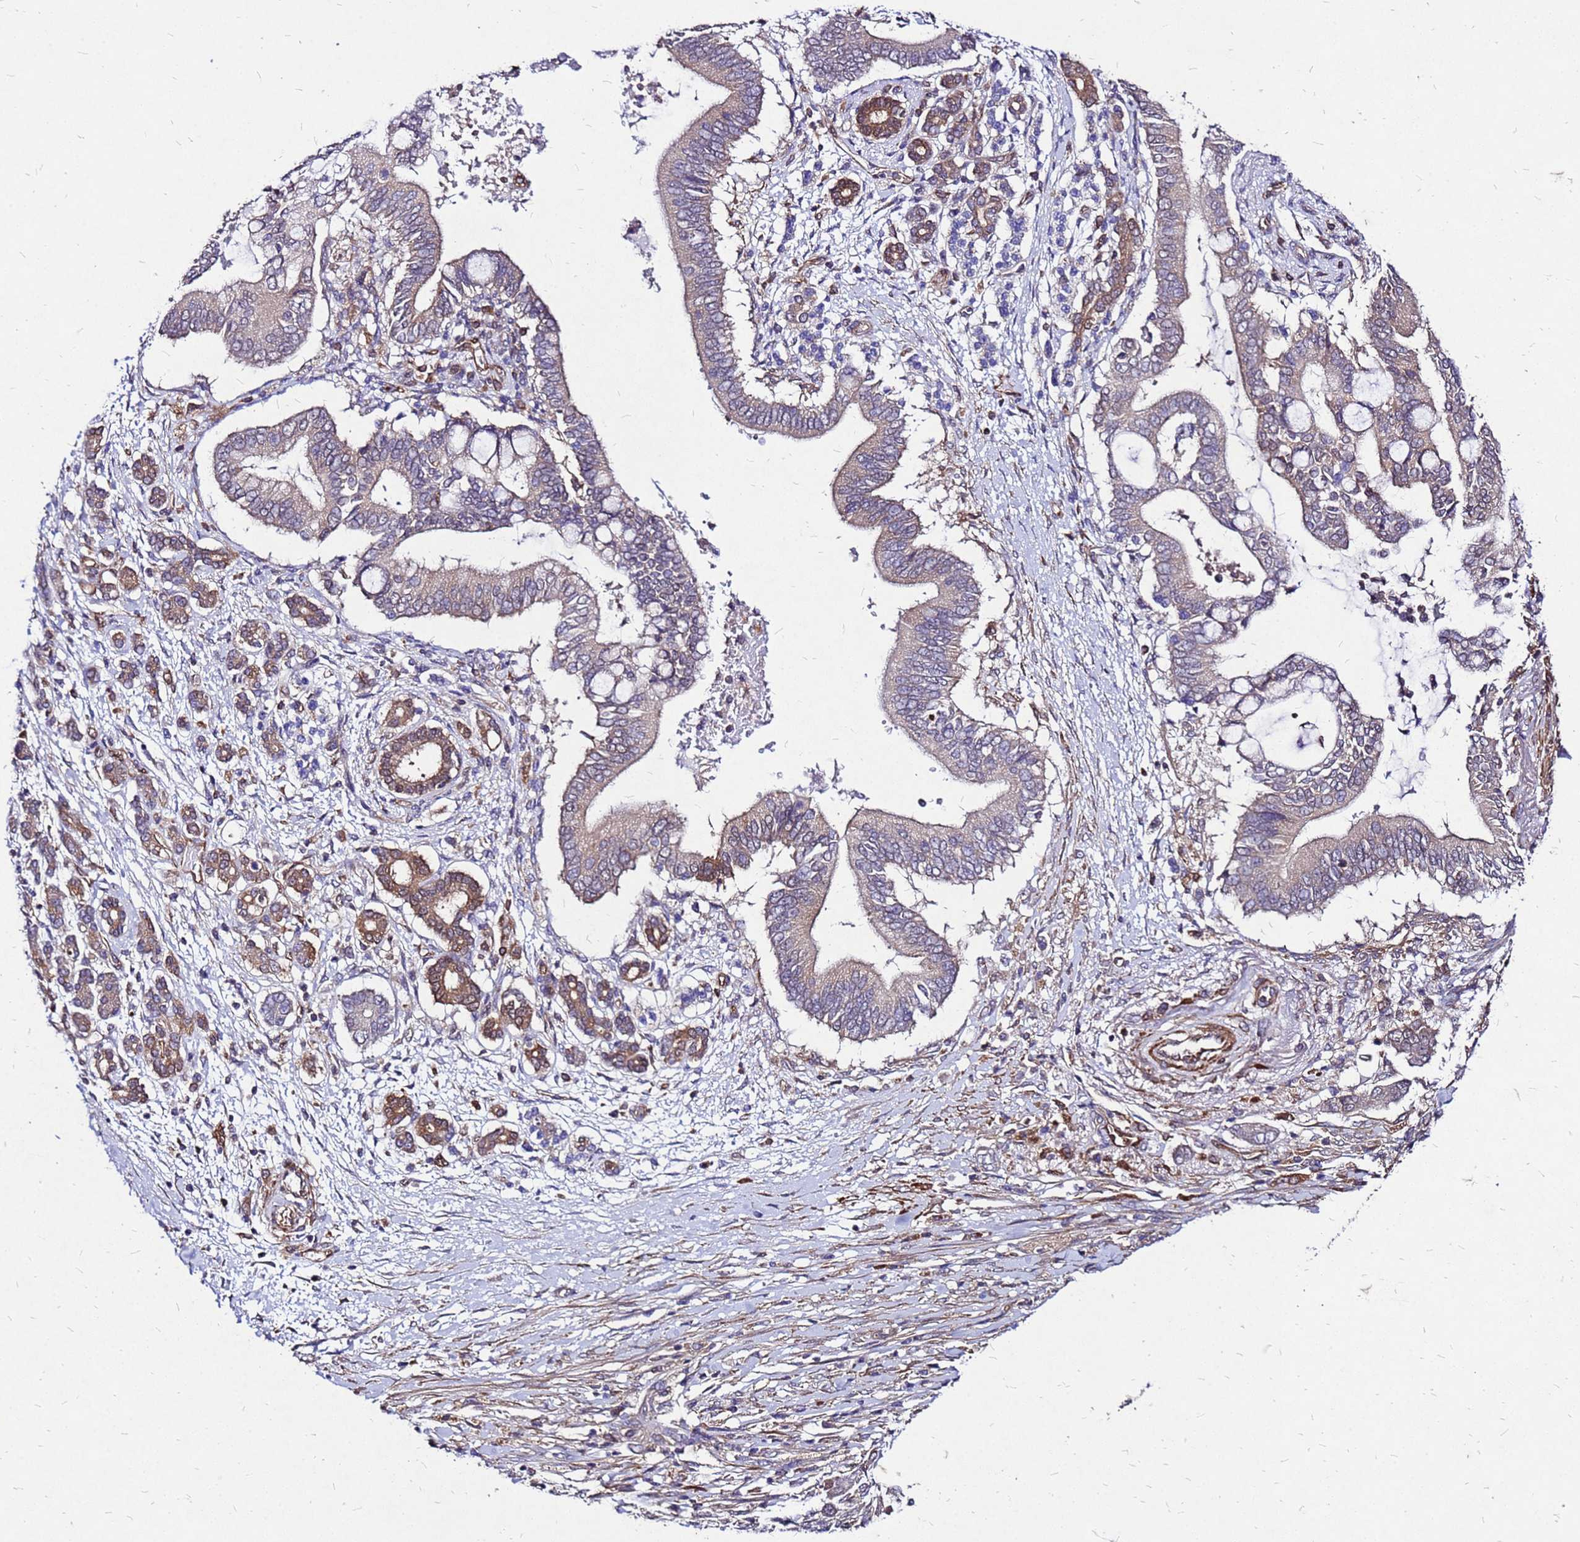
{"staining": {"intensity": "weak", "quantity": "25%-75%", "location": "cytoplasmic/membranous"}, "tissue": "pancreatic cancer", "cell_type": "Tumor cells", "image_type": "cancer", "snomed": [{"axis": "morphology", "description": "Adenocarcinoma, NOS"}, {"axis": "topography", "description": "Pancreas"}], "caption": "IHC of human pancreatic adenocarcinoma demonstrates low levels of weak cytoplasmic/membranous expression in approximately 25%-75% of tumor cells.", "gene": "DUSP23", "patient": {"sex": "male", "age": 68}}